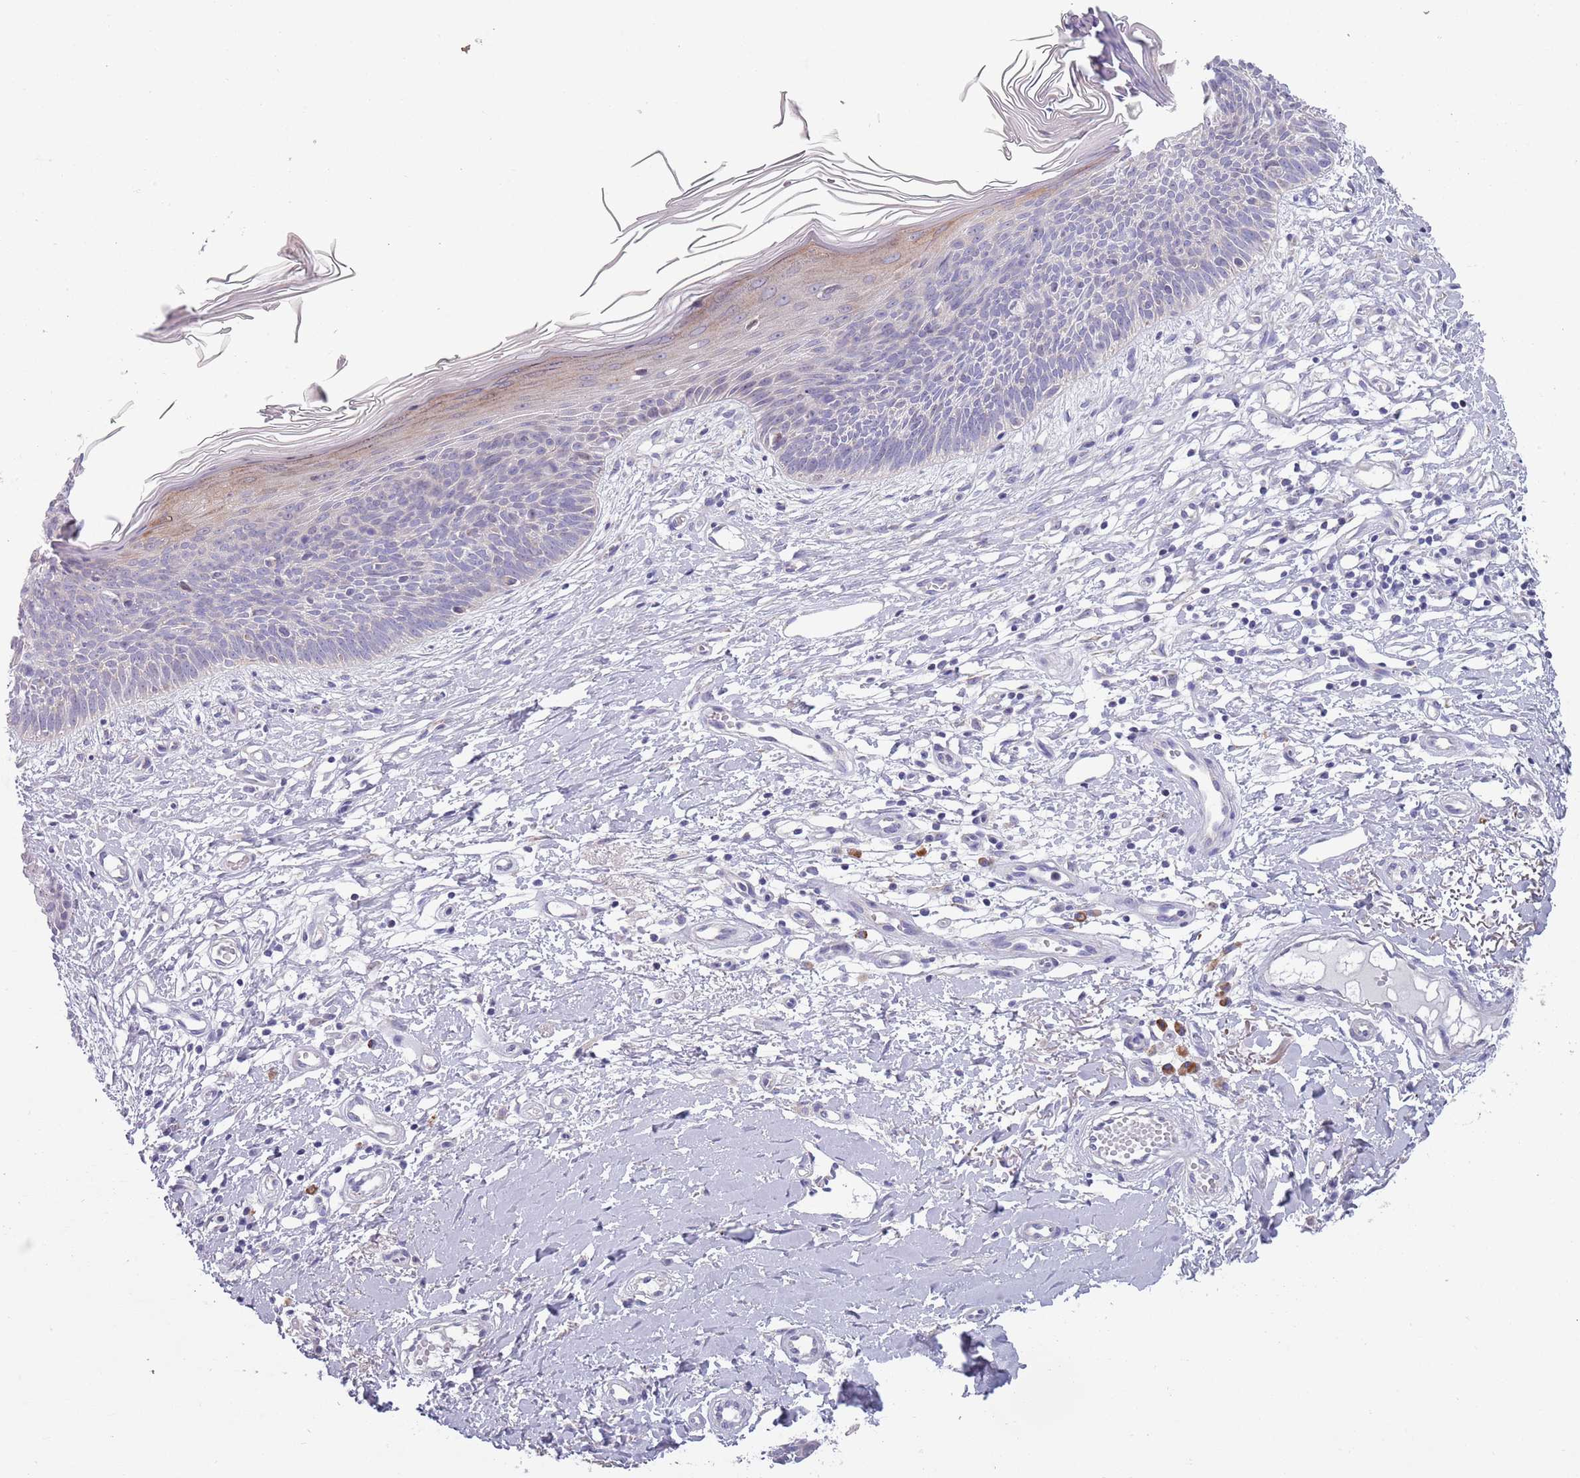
{"staining": {"intensity": "negative", "quantity": "none", "location": "none"}, "tissue": "skin cancer", "cell_type": "Tumor cells", "image_type": "cancer", "snomed": [{"axis": "morphology", "description": "Basal cell carcinoma"}, {"axis": "topography", "description": "Skin"}], "caption": "This is an immunohistochemistry photomicrograph of human skin basal cell carcinoma. There is no expression in tumor cells.", "gene": "LTB", "patient": {"sex": "male", "age": 78}}